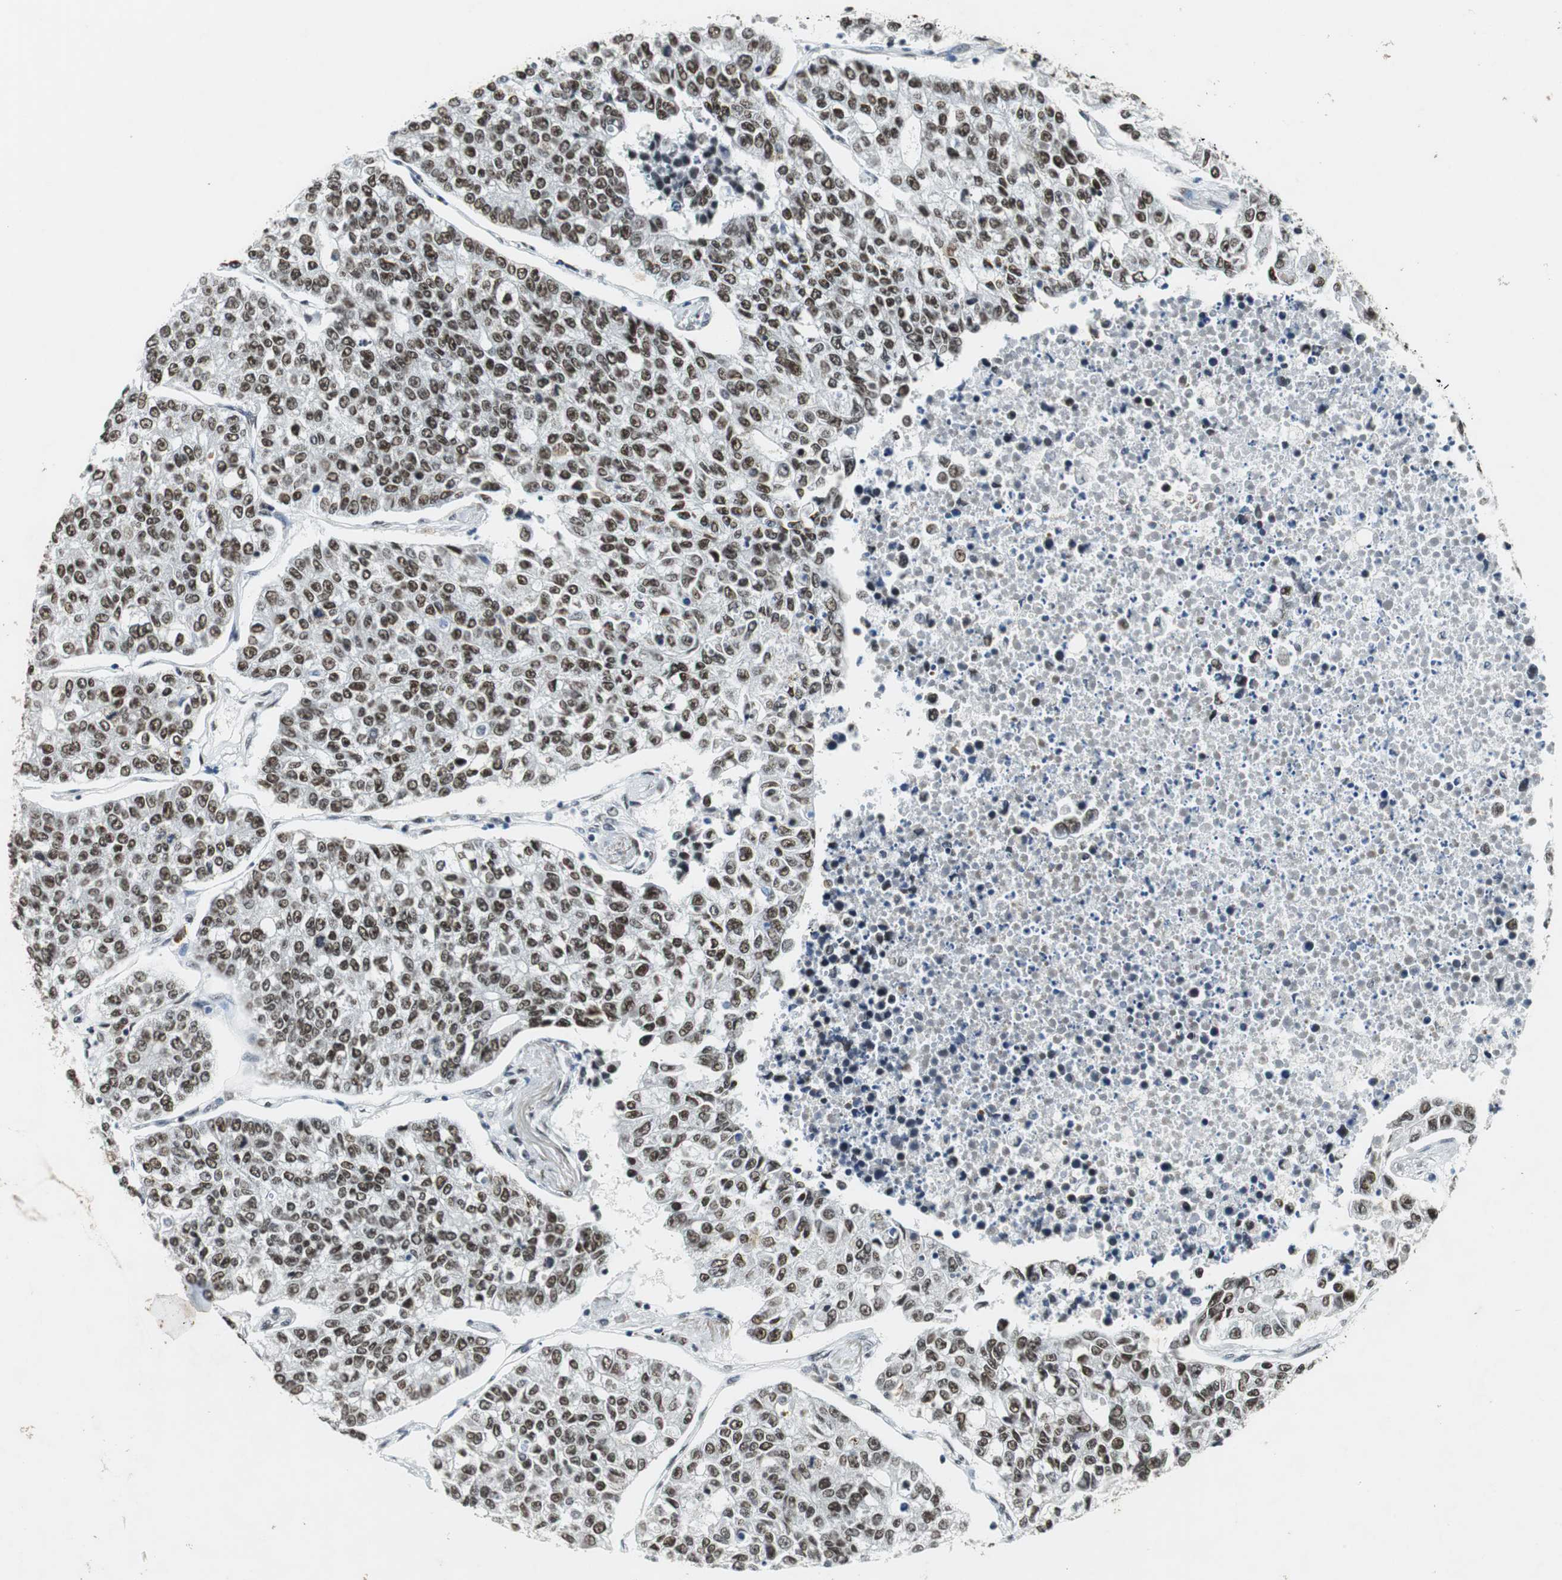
{"staining": {"intensity": "moderate", "quantity": ">75%", "location": "nuclear"}, "tissue": "lung cancer", "cell_type": "Tumor cells", "image_type": "cancer", "snomed": [{"axis": "morphology", "description": "Adenocarcinoma, NOS"}, {"axis": "topography", "description": "Lung"}], "caption": "Tumor cells demonstrate medium levels of moderate nuclear expression in about >75% of cells in human adenocarcinoma (lung). (IHC, brightfield microscopy, high magnification).", "gene": "PRKDC", "patient": {"sex": "male", "age": 49}}